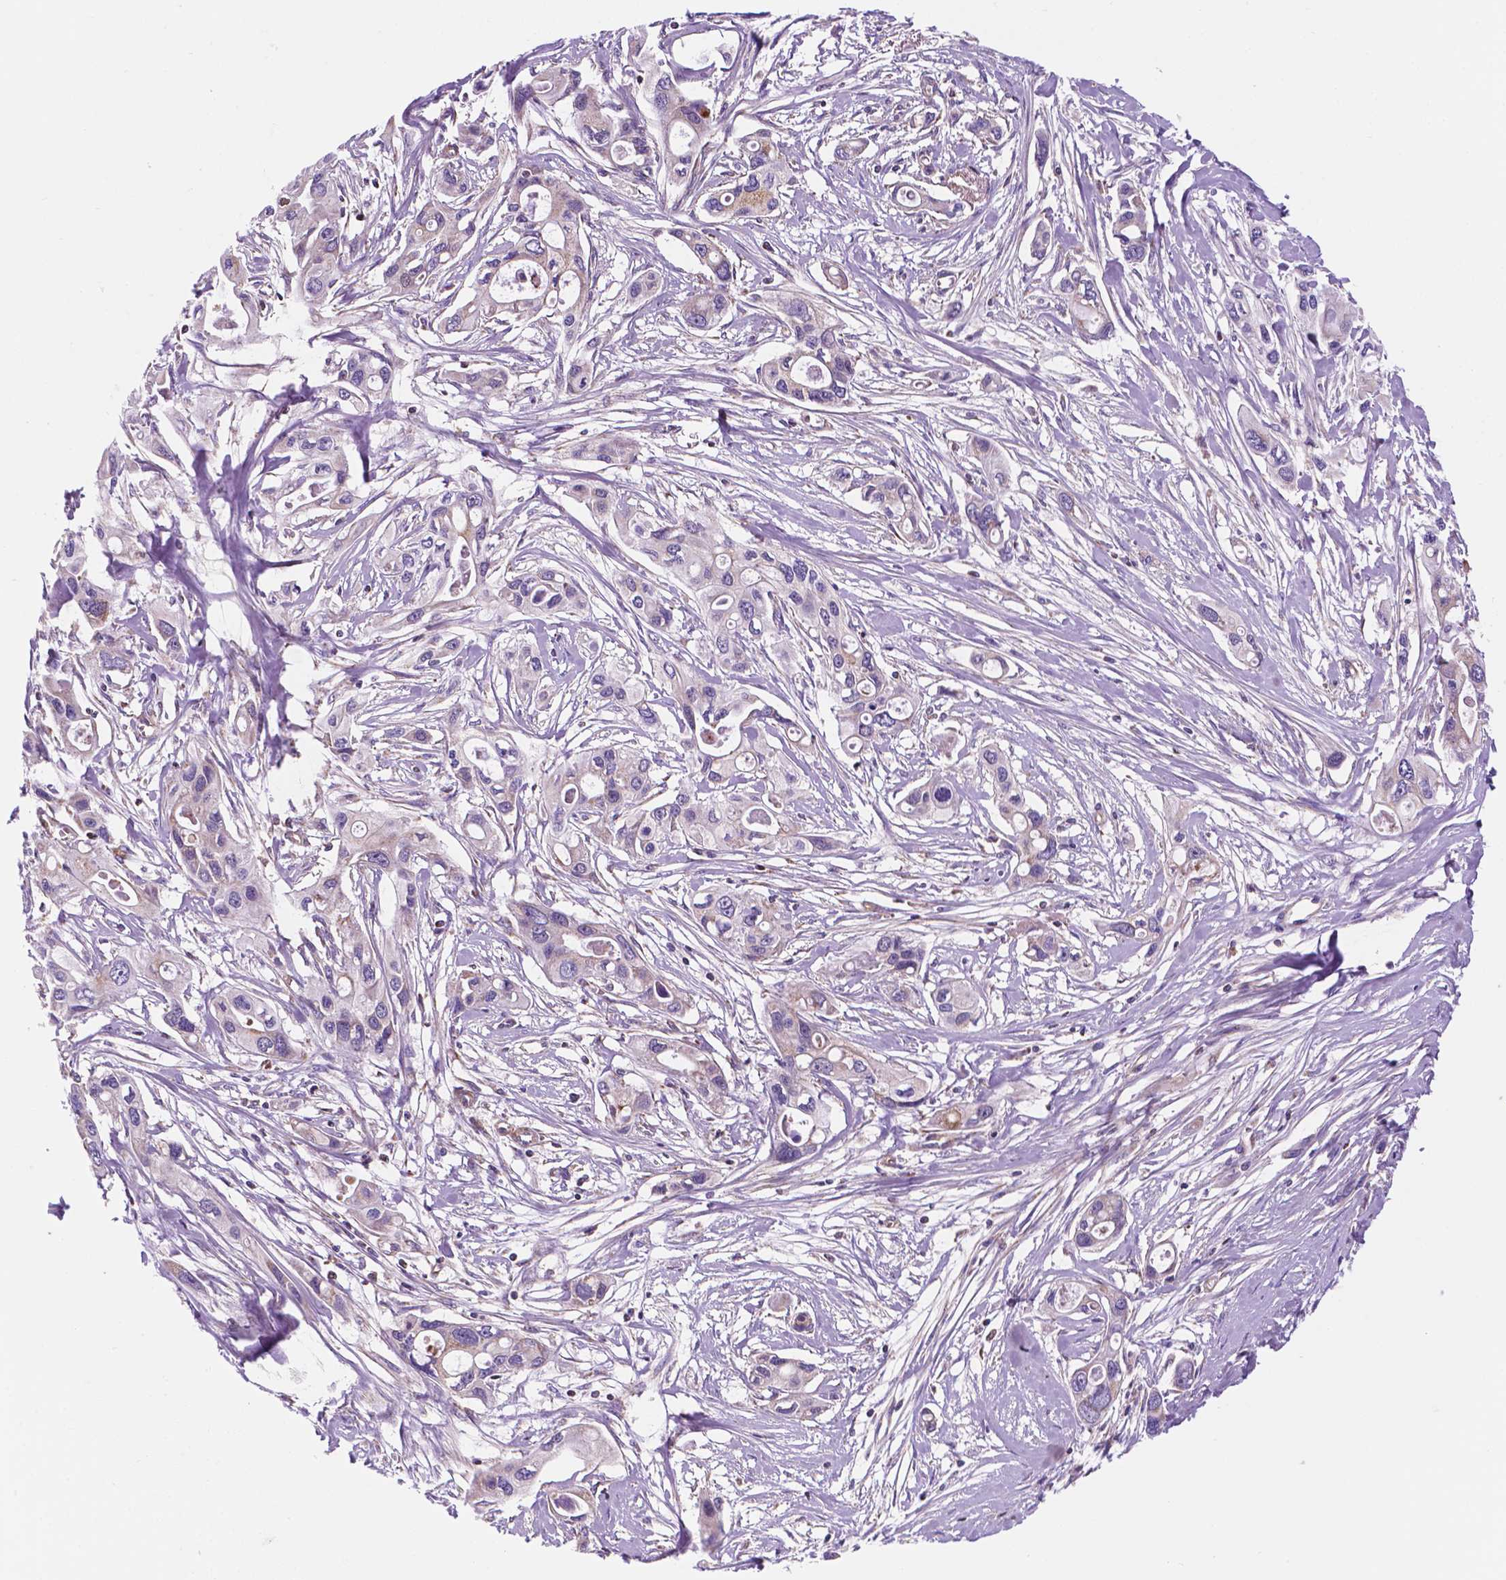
{"staining": {"intensity": "negative", "quantity": "none", "location": "none"}, "tissue": "pancreatic cancer", "cell_type": "Tumor cells", "image_type": "cancer", "snomed": [{"axis": "morphology", "description": "Adenocarcinoma, NOS"}, {"axis": "topography", "description": "Pancreas"}], "caption": "A high-resolution micrograph shows immunohistochemistry staining of pancreatic cancer (adenocarcinoma), which demonstrates no significant staining in tumor cells.", "gene": "GEMIN4", "patient": {"sex": "male", "age": 60}}